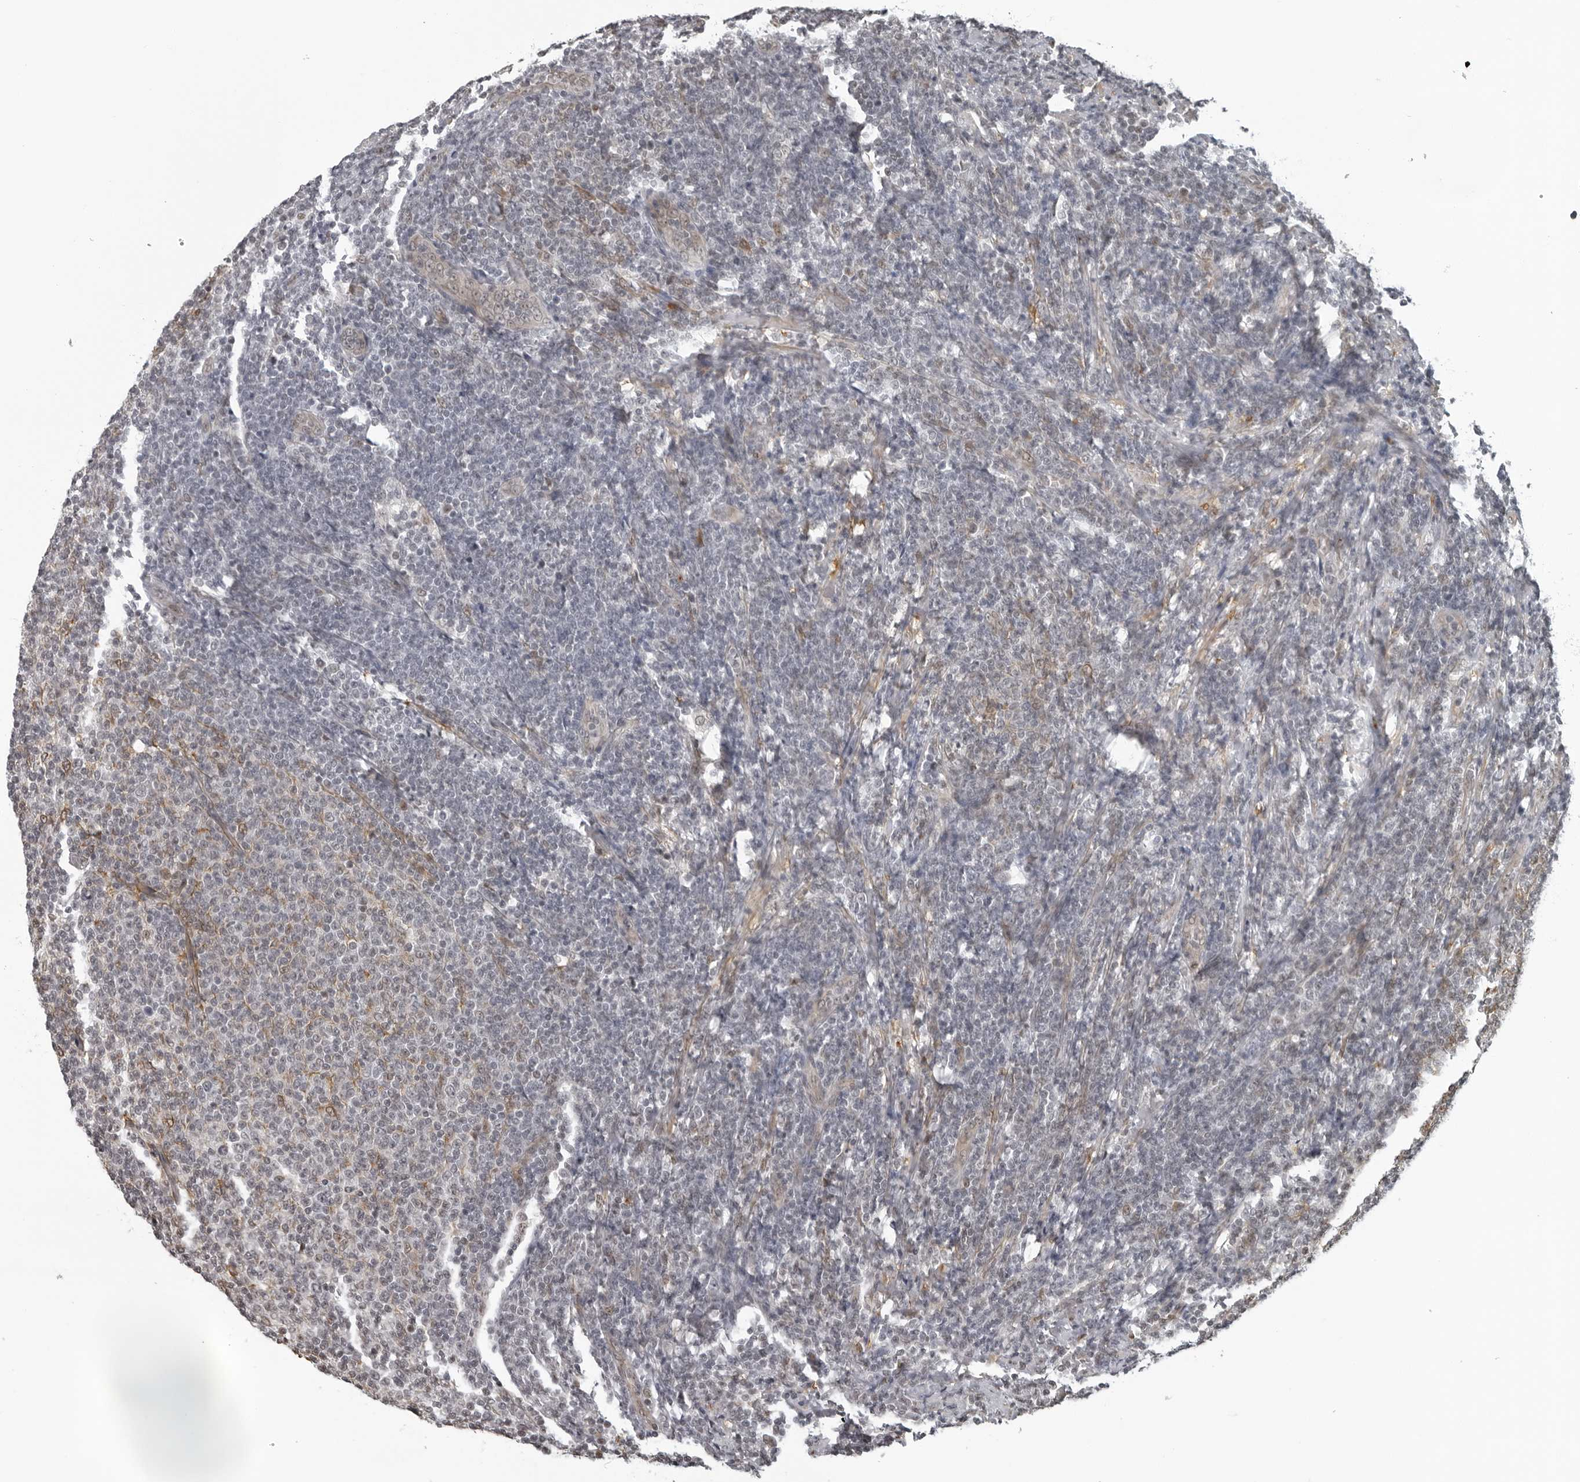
{"staining": {"intensity": "weak", "quantity": "<25%", "location": "cytoplasmic/membranous"}, "tissue": "lymphoma", "cell_type": "Tumor cells", "image_type": "cancer", "snomed": [{"axis": "morphology", "description": "Malignant lymphoma, non-Hodgkin's type, Low grade"}, {"axis": "topography", "description": "Lymph node"}], "caption": "This is a image of immunohistochemistry staining of lymphoma, which shows no staining in tumor cells.", "gene": "MAF", "patient": {"sex": "male", "age": 66}}